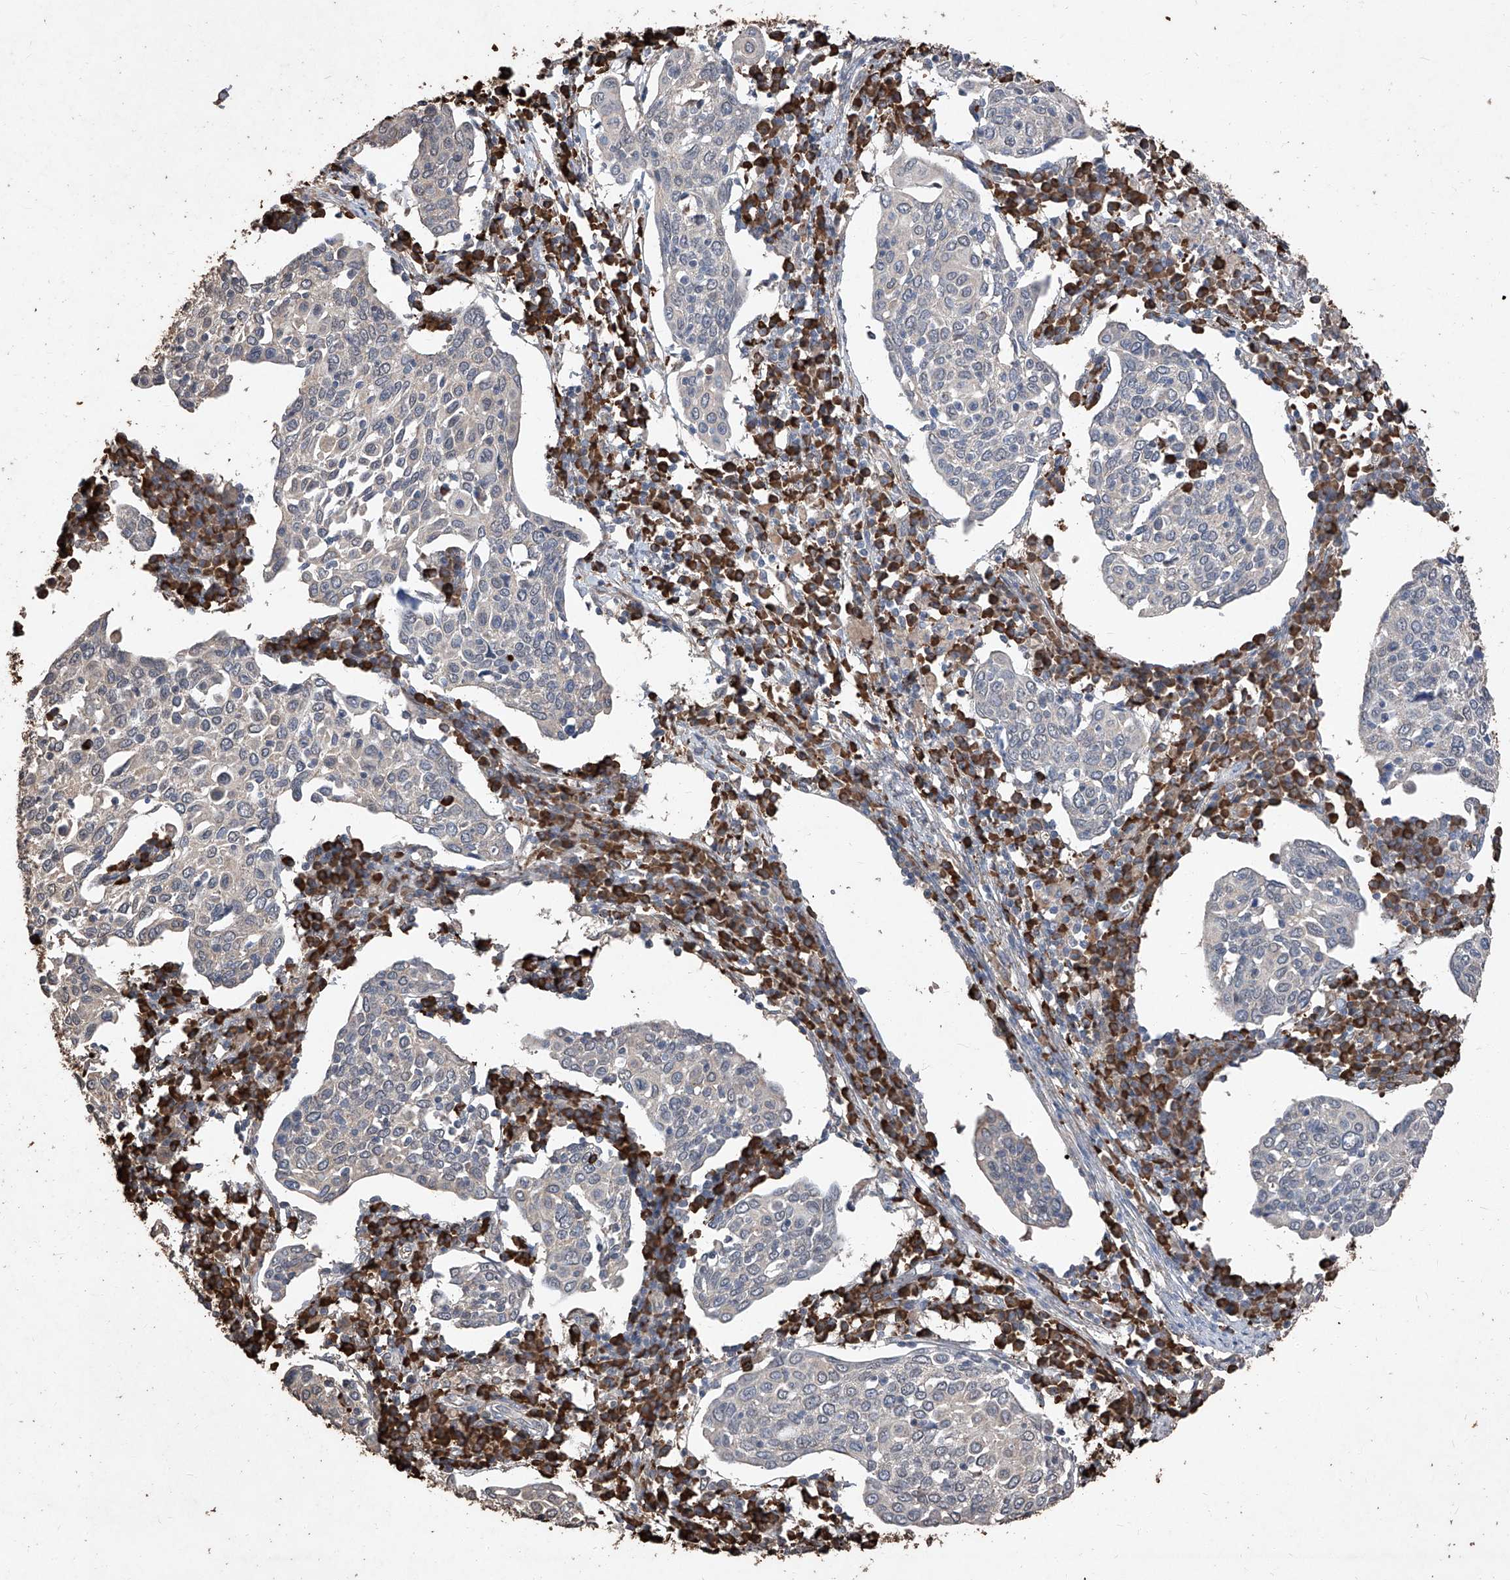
{"staining": {"intensity": "negative", "quantity": "none", "location": "none"}, "tissue": "cervical cancer", "cell_type": "Tumor cells", "image_type": "cancer", "snomed": [{"axis": "morphology", "description": "Squamous cell carcinoma, NOS"}, {"axis": "topography", "description": "Cervix"}], "caption": "This is an immunohistochemistry image of cervical cancer. There is no expression in tumor cells.", "gene": "EML1", "patient": {"sex": "female", "age": 40}}